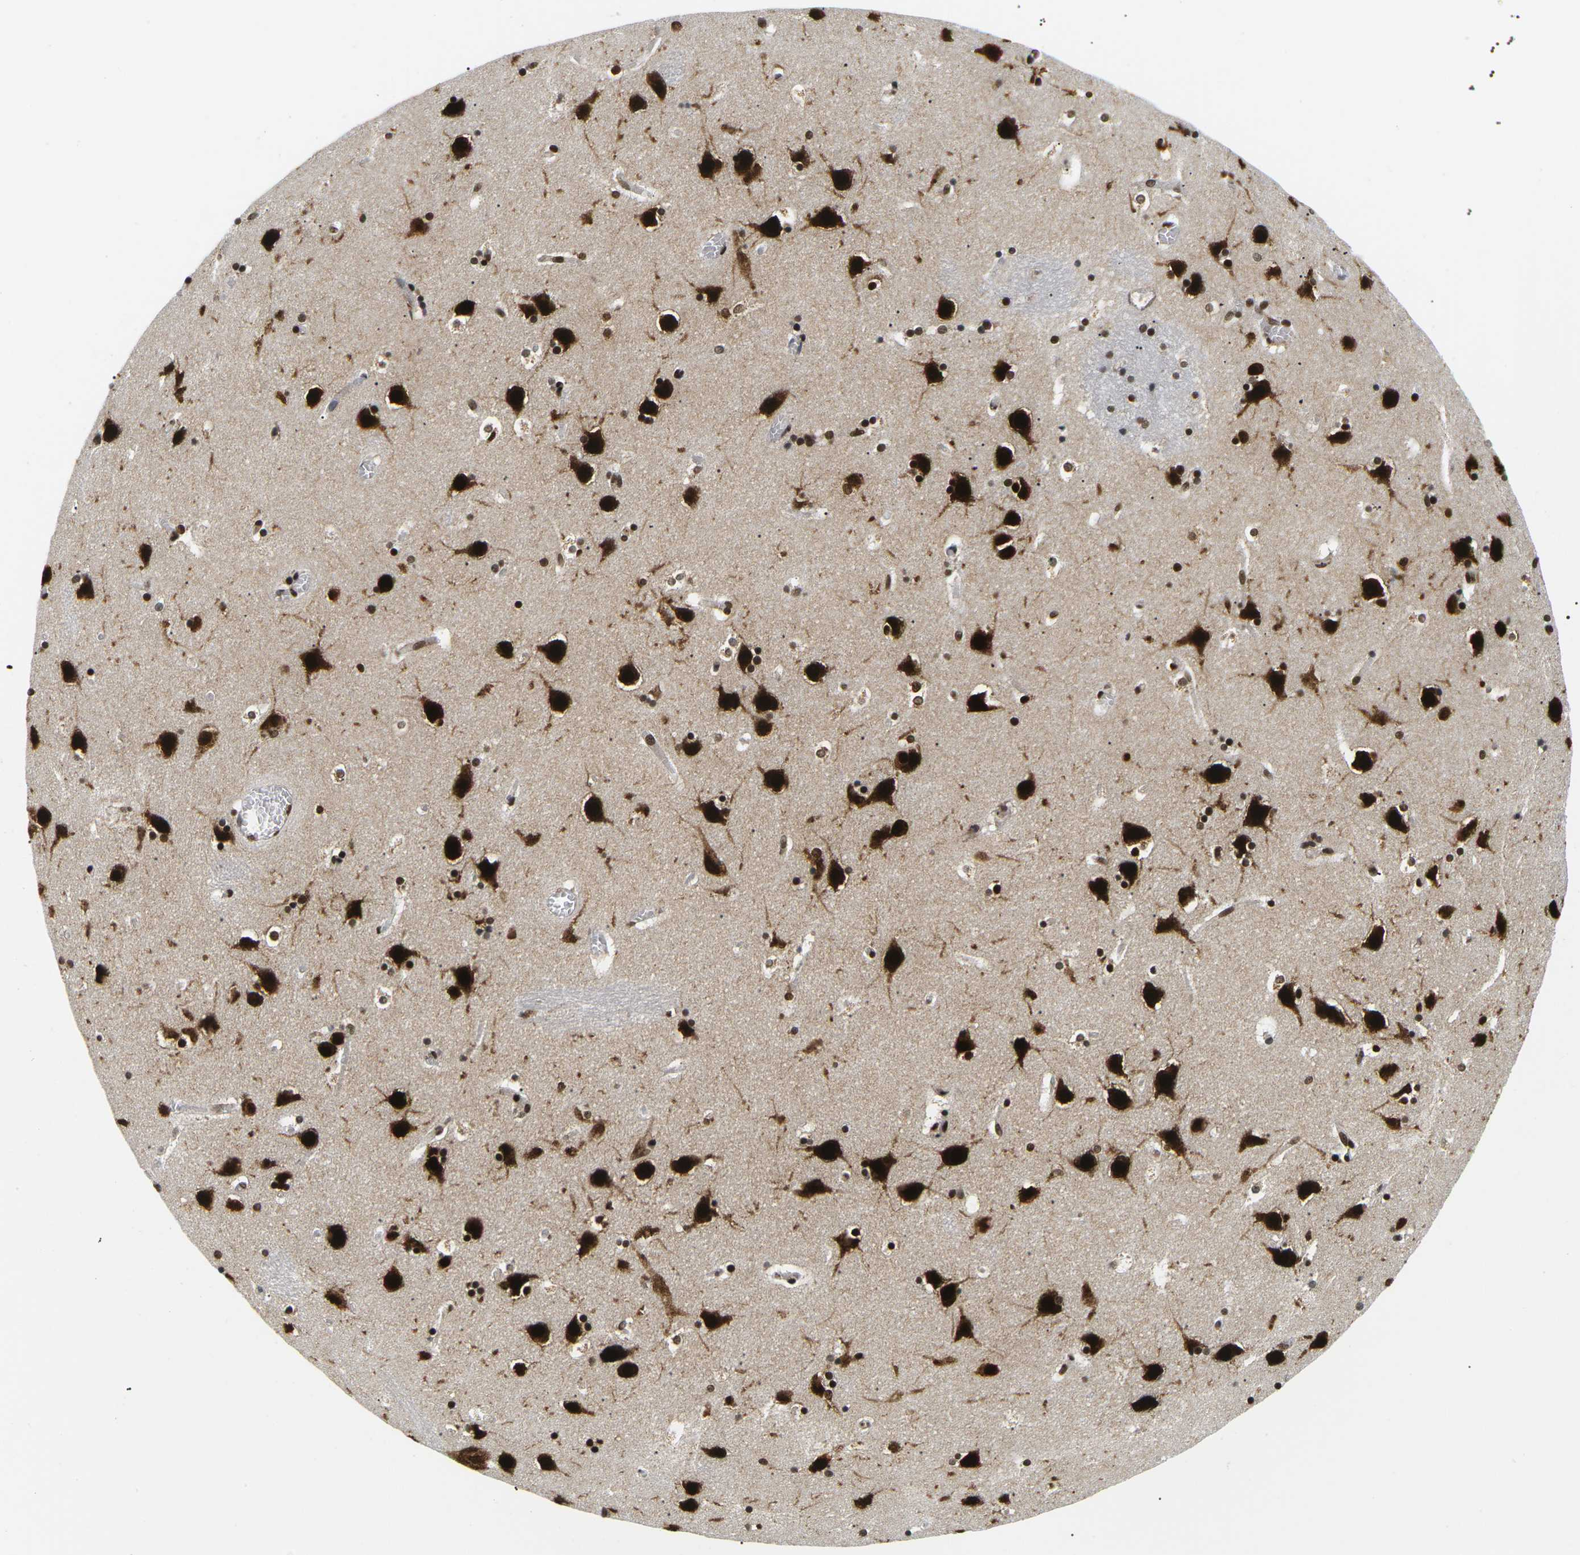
{"staining": {"intensity": "strong", "quantity": ">75%", "location": "nuclear"}, "tissue": "caudate", "cell_type": "Glial cells", "image_type": "normal", "snomed": [{"axis": "morphology", "description": "Normal tissue, NOS"}, {"axis": "topography", "description": "Lateral ventricle wall"}], "caption": "DAB immunohistochemical staining of unremarkable human caudate reveals strong nuclear protein staining in approximately >75% of glial cells.", "gene": "CELF1", "patient": {"sex": "male", "age": 45}}